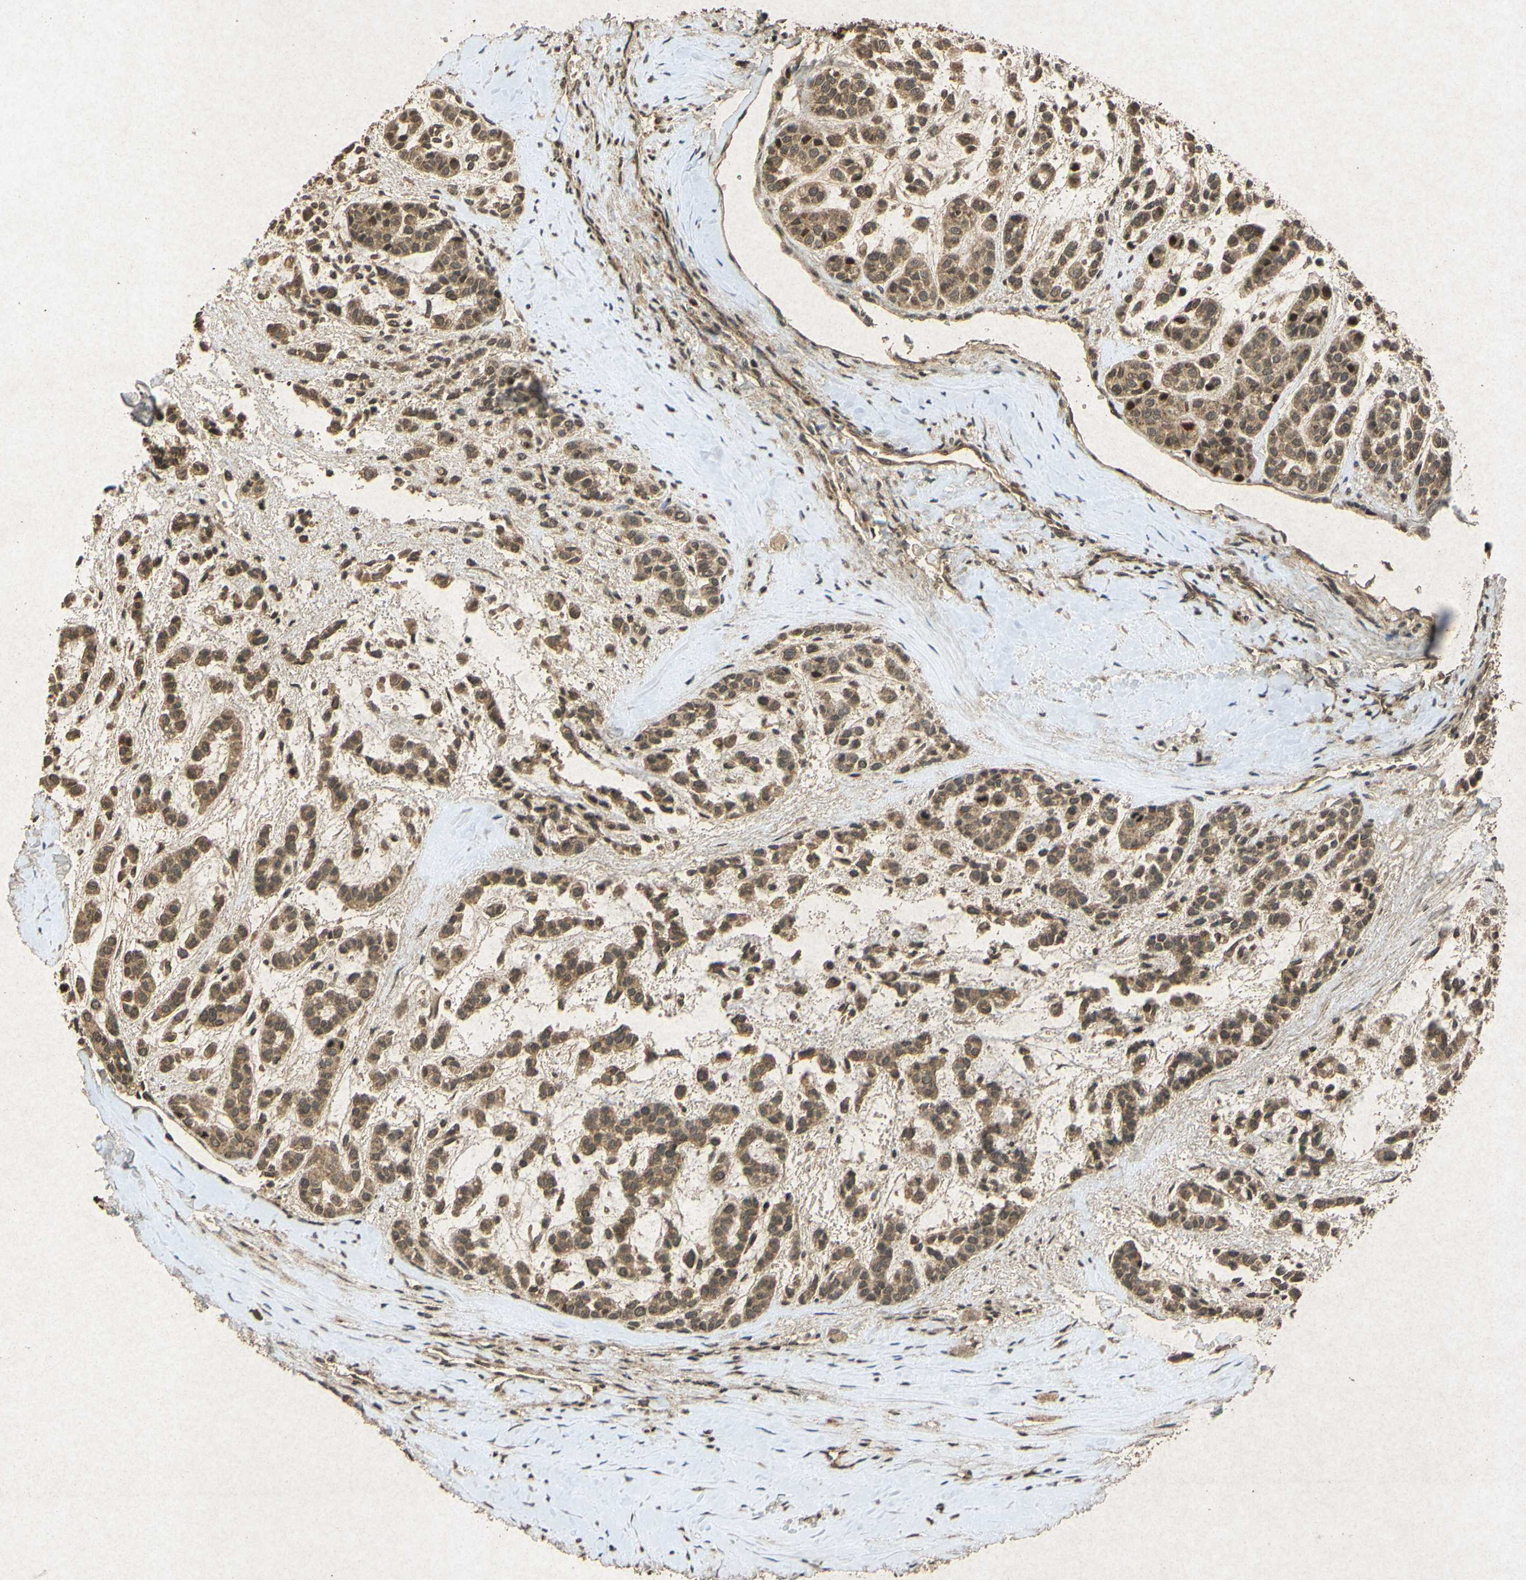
{"staining": {"intensity": "moderate", "quantity": ">75%", "location": "cytoplasmic/membranous"}, "tissue": "head and neck cancer", "cell_type": "Tumor cells", "image_type": "cancer", "snomed": [{"axis": "morphology", "description": "Adenocarcinoma, NOS"}, {"axis": "morphology", "description": "Adenoma, NOS"}, {"axis": "topography", "description": "Head-Neck"}], "caption": "Immunohistochemistry (IHC) of human head and neck cancer displays medium levels of moderate cytoplasmic/membranous positivity in approximately >75% of tumor cells. (DAB IHC, brown staining for protein, blue staining for nuclei).", "gene": "ATP6V1H", "patient": {"sex": "female", "age": 55}}